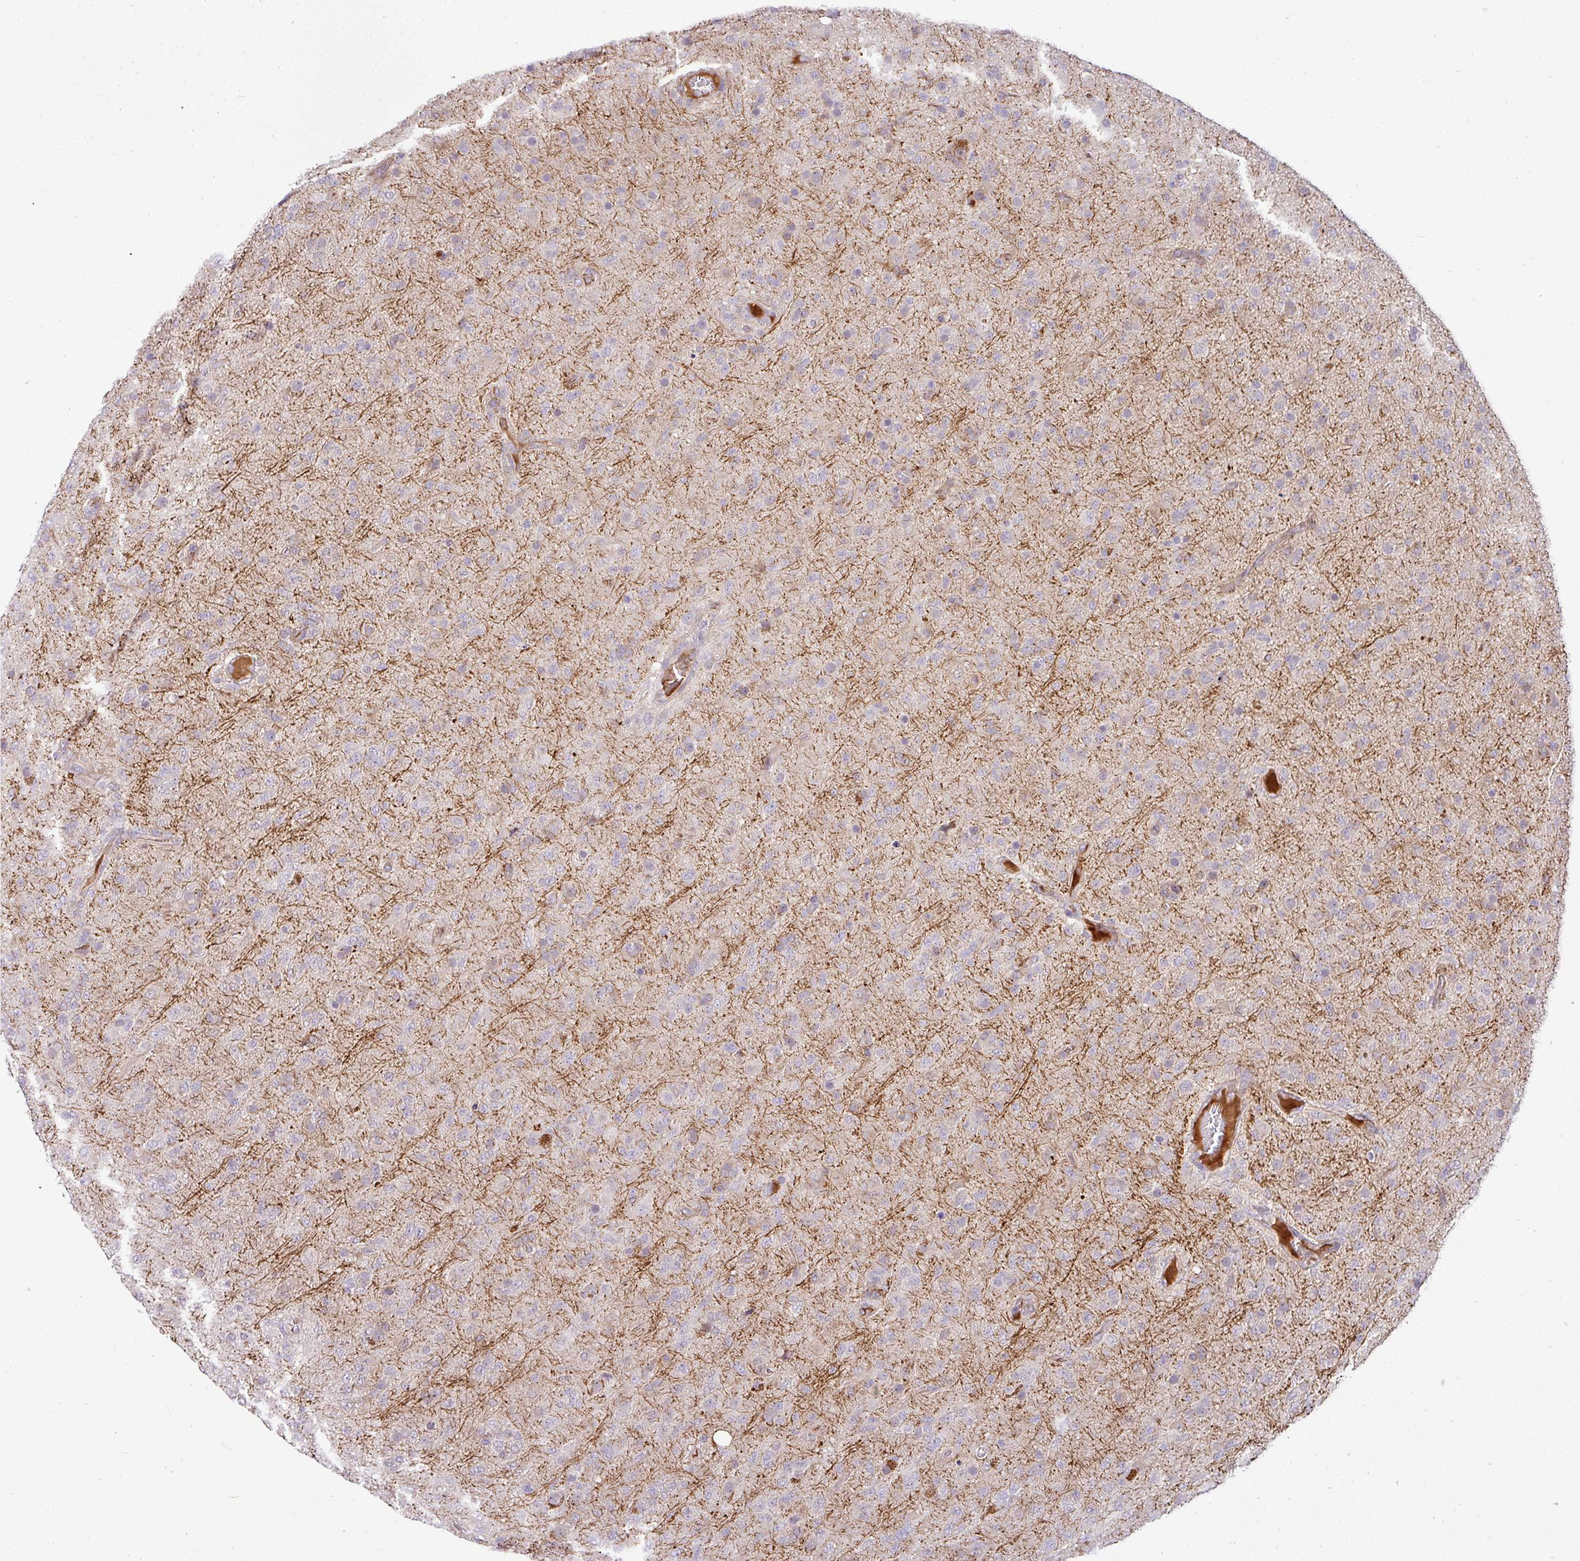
{"staining": {"intensity": "negative", "quantity": "none", "location": "none"}, "tissue": "glioma", "cell_type": "Tumor cells", "image_type": "cancer", "snomed": [{"axis": "morphology", "description": "Glioma, malignant, Low grade"}, {"axis": "topography", "description": "Brain"}], "caption": "IHC of glioma shows no expression in tumor cells.", "gene": "APOM", "patient": {"sex": "male", "age": 65}}